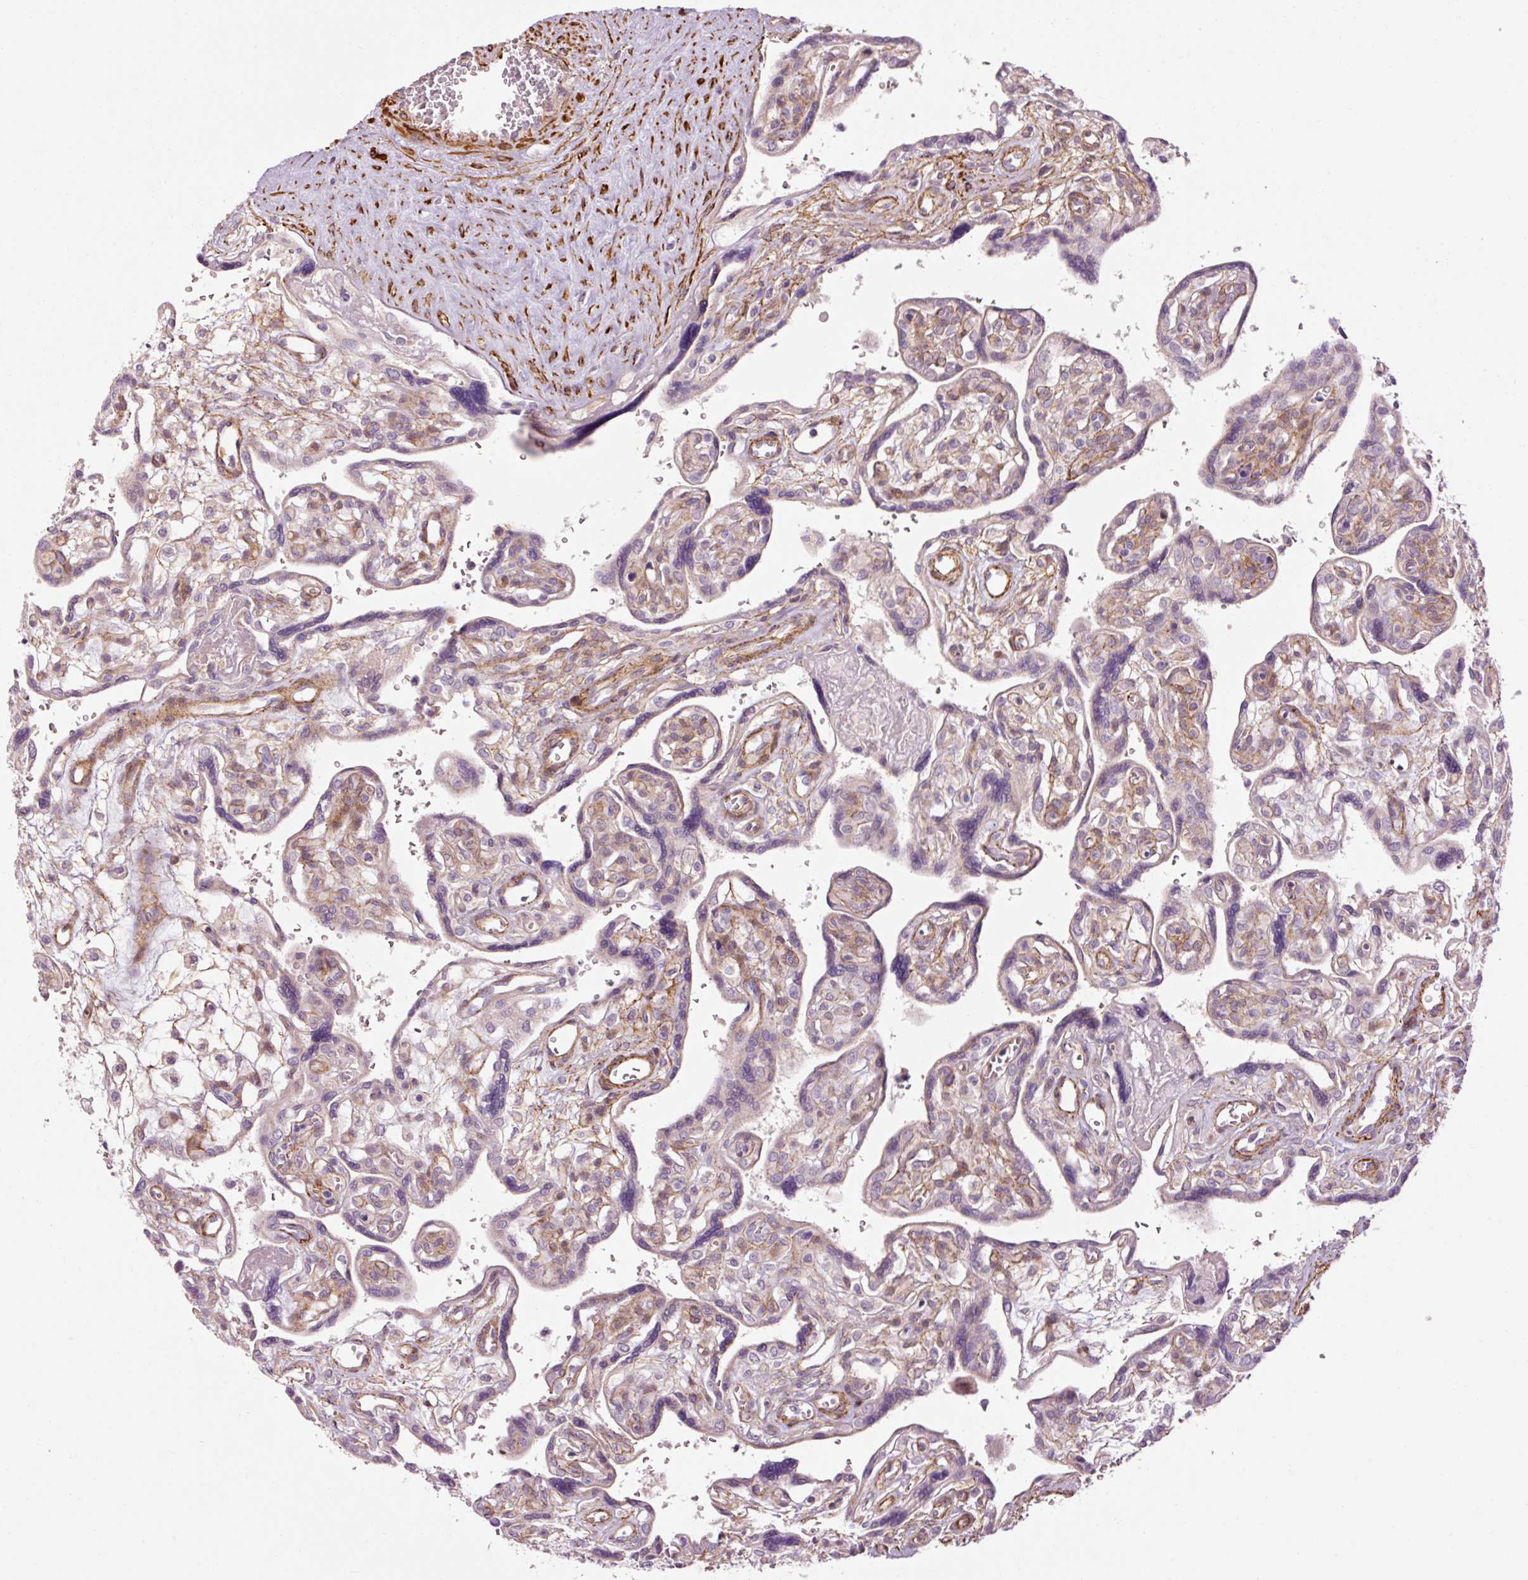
{"staining": {"intensity": "negative", "quantity": "none", "location": "none"}, "tissue": "placenta", "cell_type": "Decidual cells", "image_type": "normal", "snomed": [{"axis": "morphology", "description": "Normal tissue, NOS"}, {"axis": "topography", "description": "Placenta"}], "caption": "IHC of benign human placenta demonstrates no positivity in decidual cells. Brightfield microscopy of IHC stained with DAB (brown) and hematoxylin (blue), captured at high magnification.", "gene": "ANKRD20A1", "patient": {"sex": "female", "age": 39}}